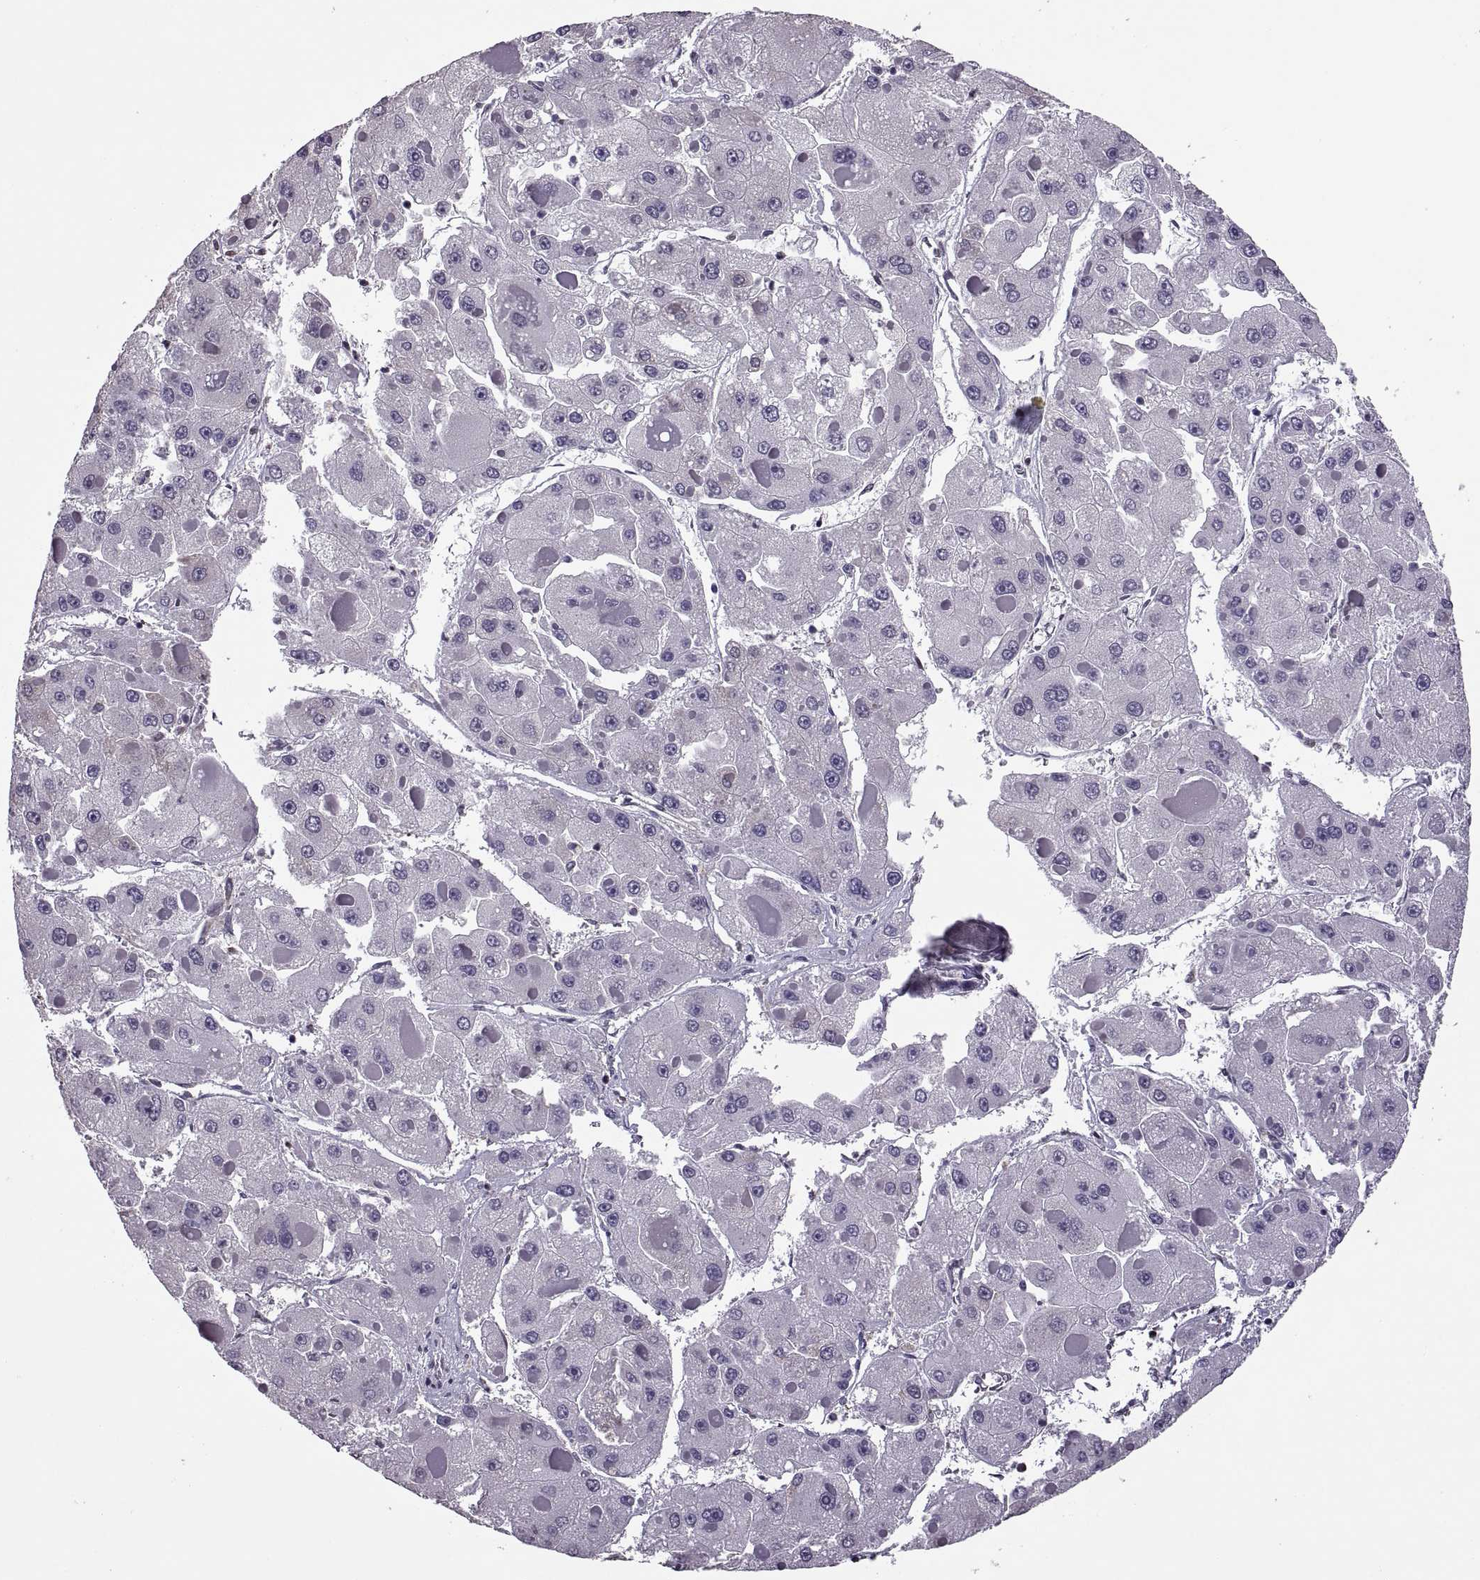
{"staining": {"intensity": "negative", "quantity": "none", "location": "none"}, "tissue": "liver cancer", "cell_type": "Tumor cells", "image_type": "cancer", "snomed": [{"axis": "morphology", "description": "Carcinoma, Hepatocellular, NOS"}, {"axis": "topography", "description": "Liver"}], "caption": "This histopathology image is of liver hepatocellular carcinoma stained with immunohistochemistry (IHC) to label a protein in brown with the nuclei are counter-stained blue. There is no expression in tumor cells.", "gene": "PABPC1", "patient": {"sex": "female", "age": 73}}